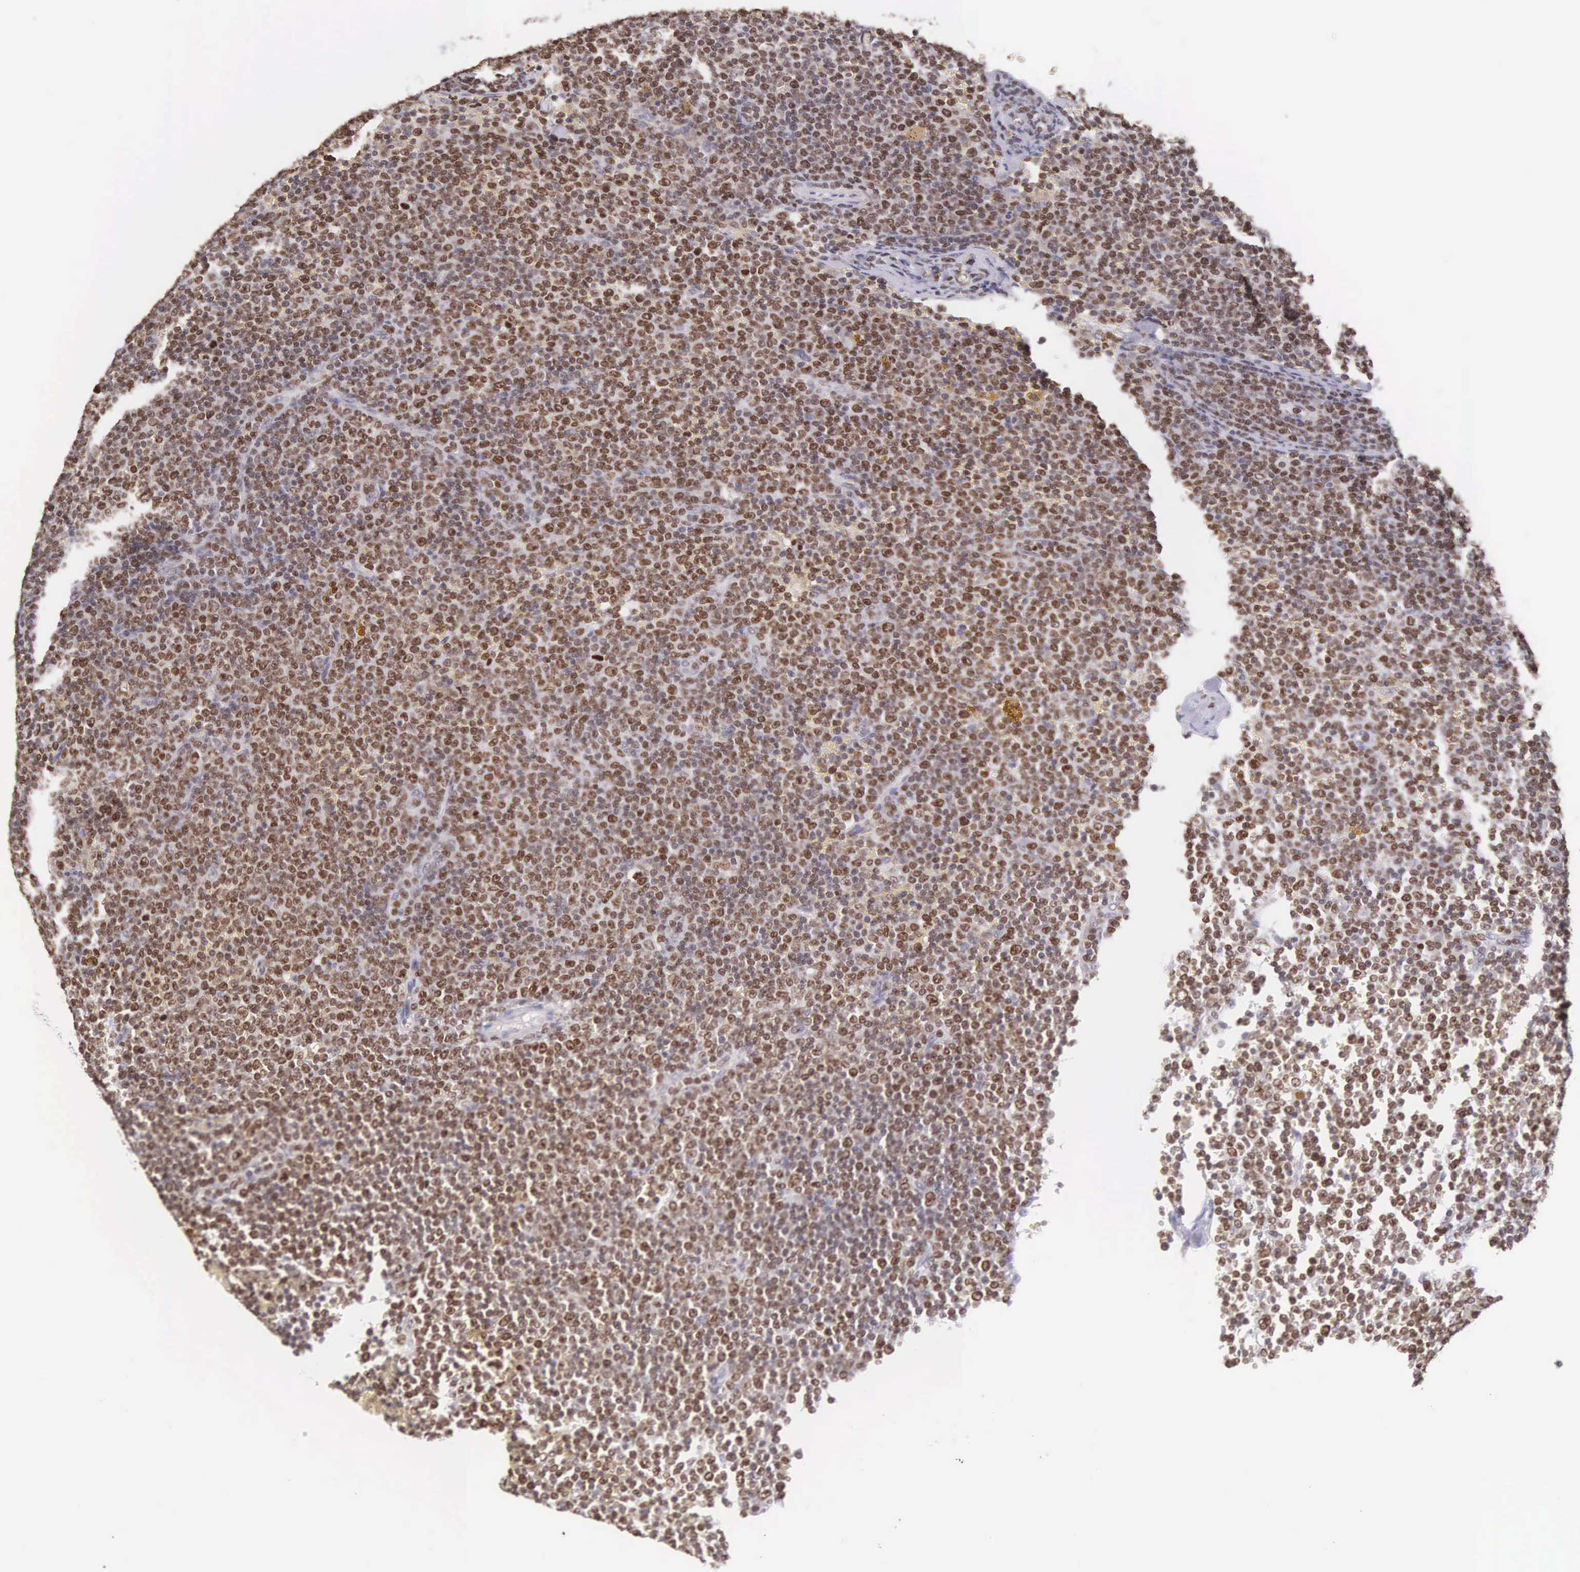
{"staining": {"intensity": "strong", "quantity": ">75%", "location": "nuclear"}, "tissue": "lymphoma", "cell_type": "Tumor cells", "image_type": "cancer", "snomed": [{"axis": "morphology", "description": "Malignant lymphoma, non-Hodgkin's type, Low grade"}, {"axis": "topography", "description": "Lymph node"}], "caption": "A brown stain labels strong nuclear staining of a protein in low-grade malignant lymphoma, non-Hodgkin's type tumor cells.", "gene": "VRK1", "patient": {"sex": "male", "age": 50}}